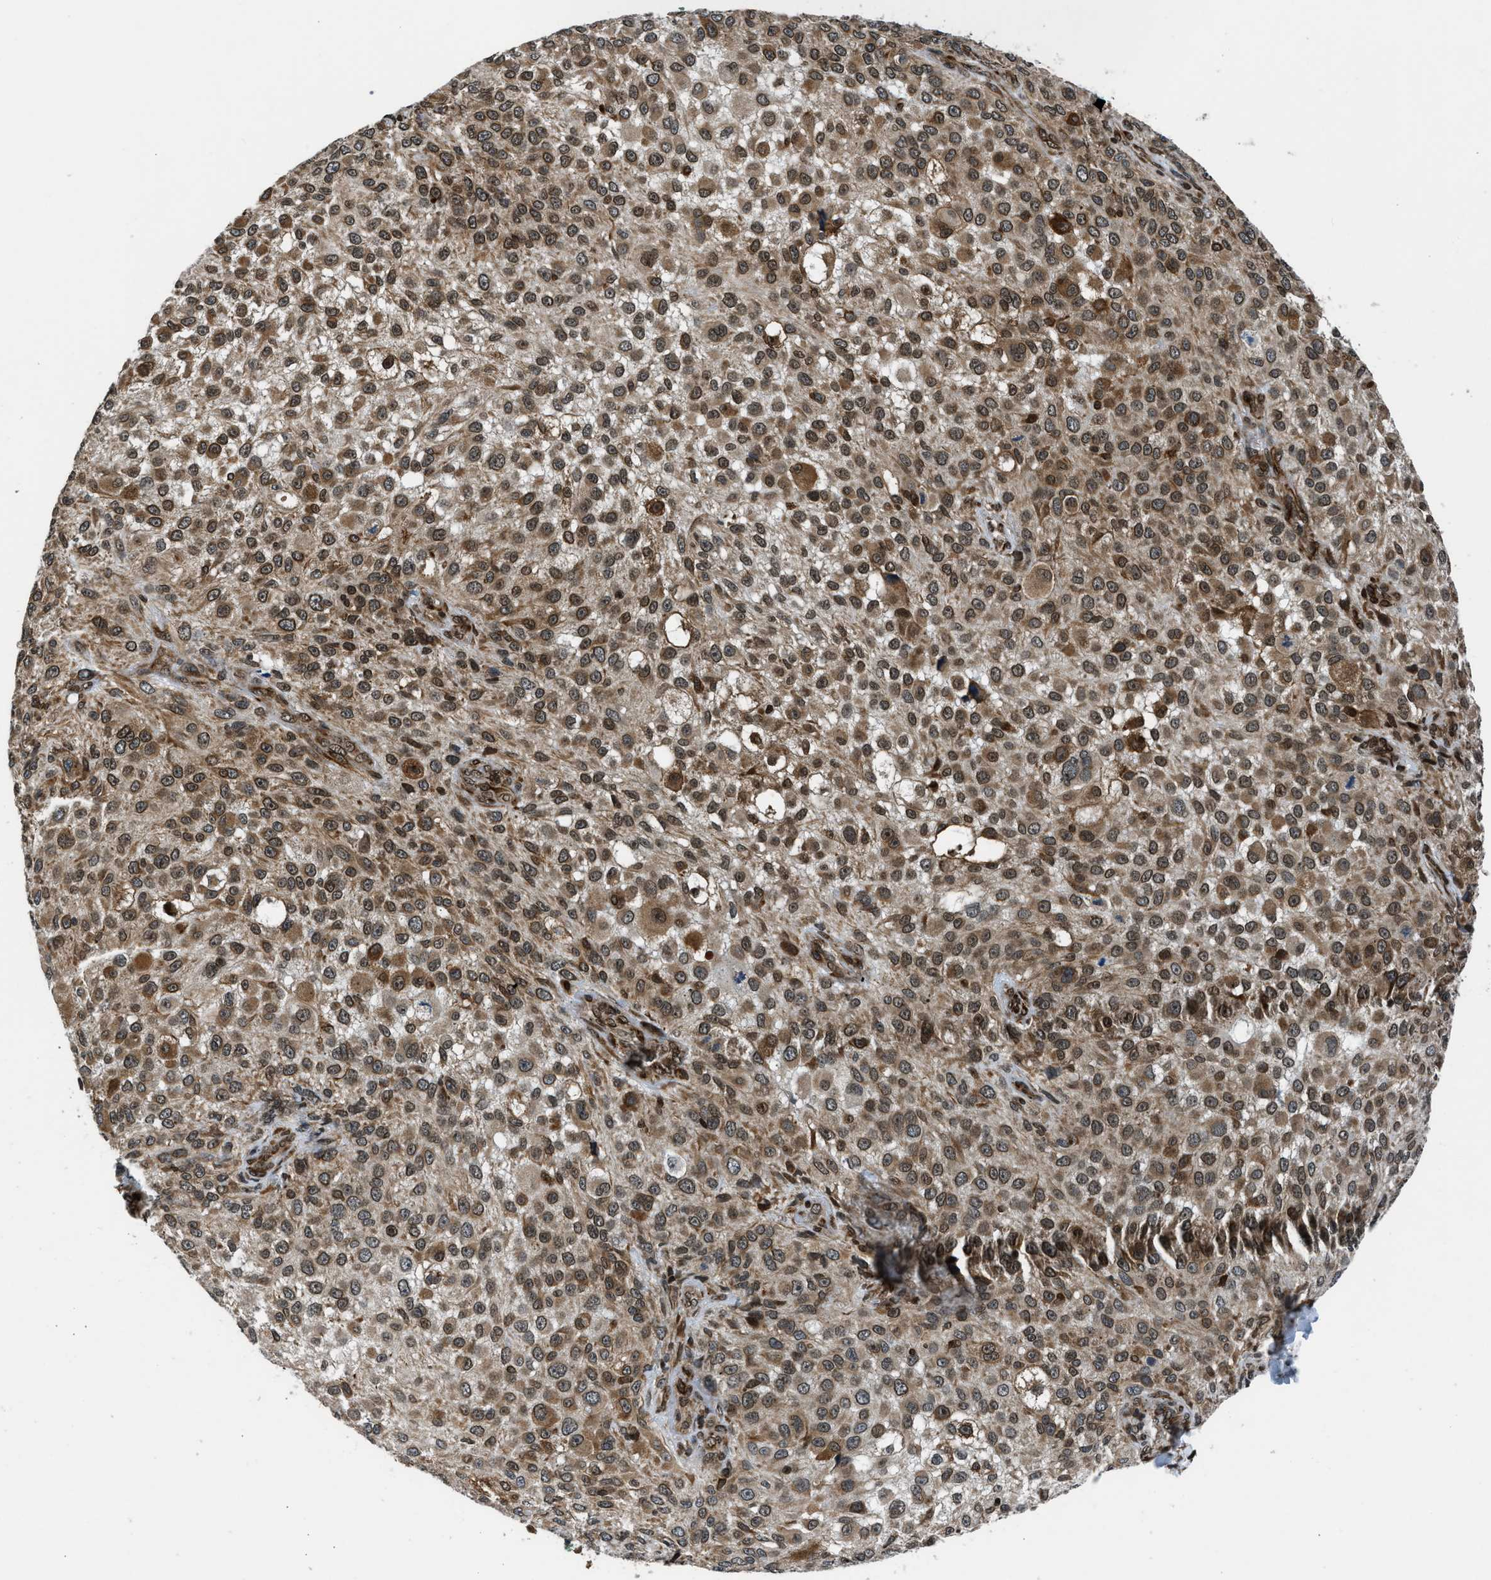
{"staining": {"intensity": "moderate", "quantity": ">75%", "location": "cytoplasmic/membranous"}, "tissue": "melanoma", "cell_type": "Tumor cells", "image_type": "cancer", "snomed": [{"axis": "morphology", "description": "Necrosis, NOS"}, {"axis": "morphology", "description": "Malignant melanoma, NOS"}, {"axis": "topography", "description": "Skin"}], "caption": "A brown stain shows moderate cytoplasmic/membranous positivity of a protein in melanoma tumor cells. (Brightfield microscopy of DAB IHC at high magnification).", "gene": "RETREG3", "patient": {"sex": "female", "age": 87}}